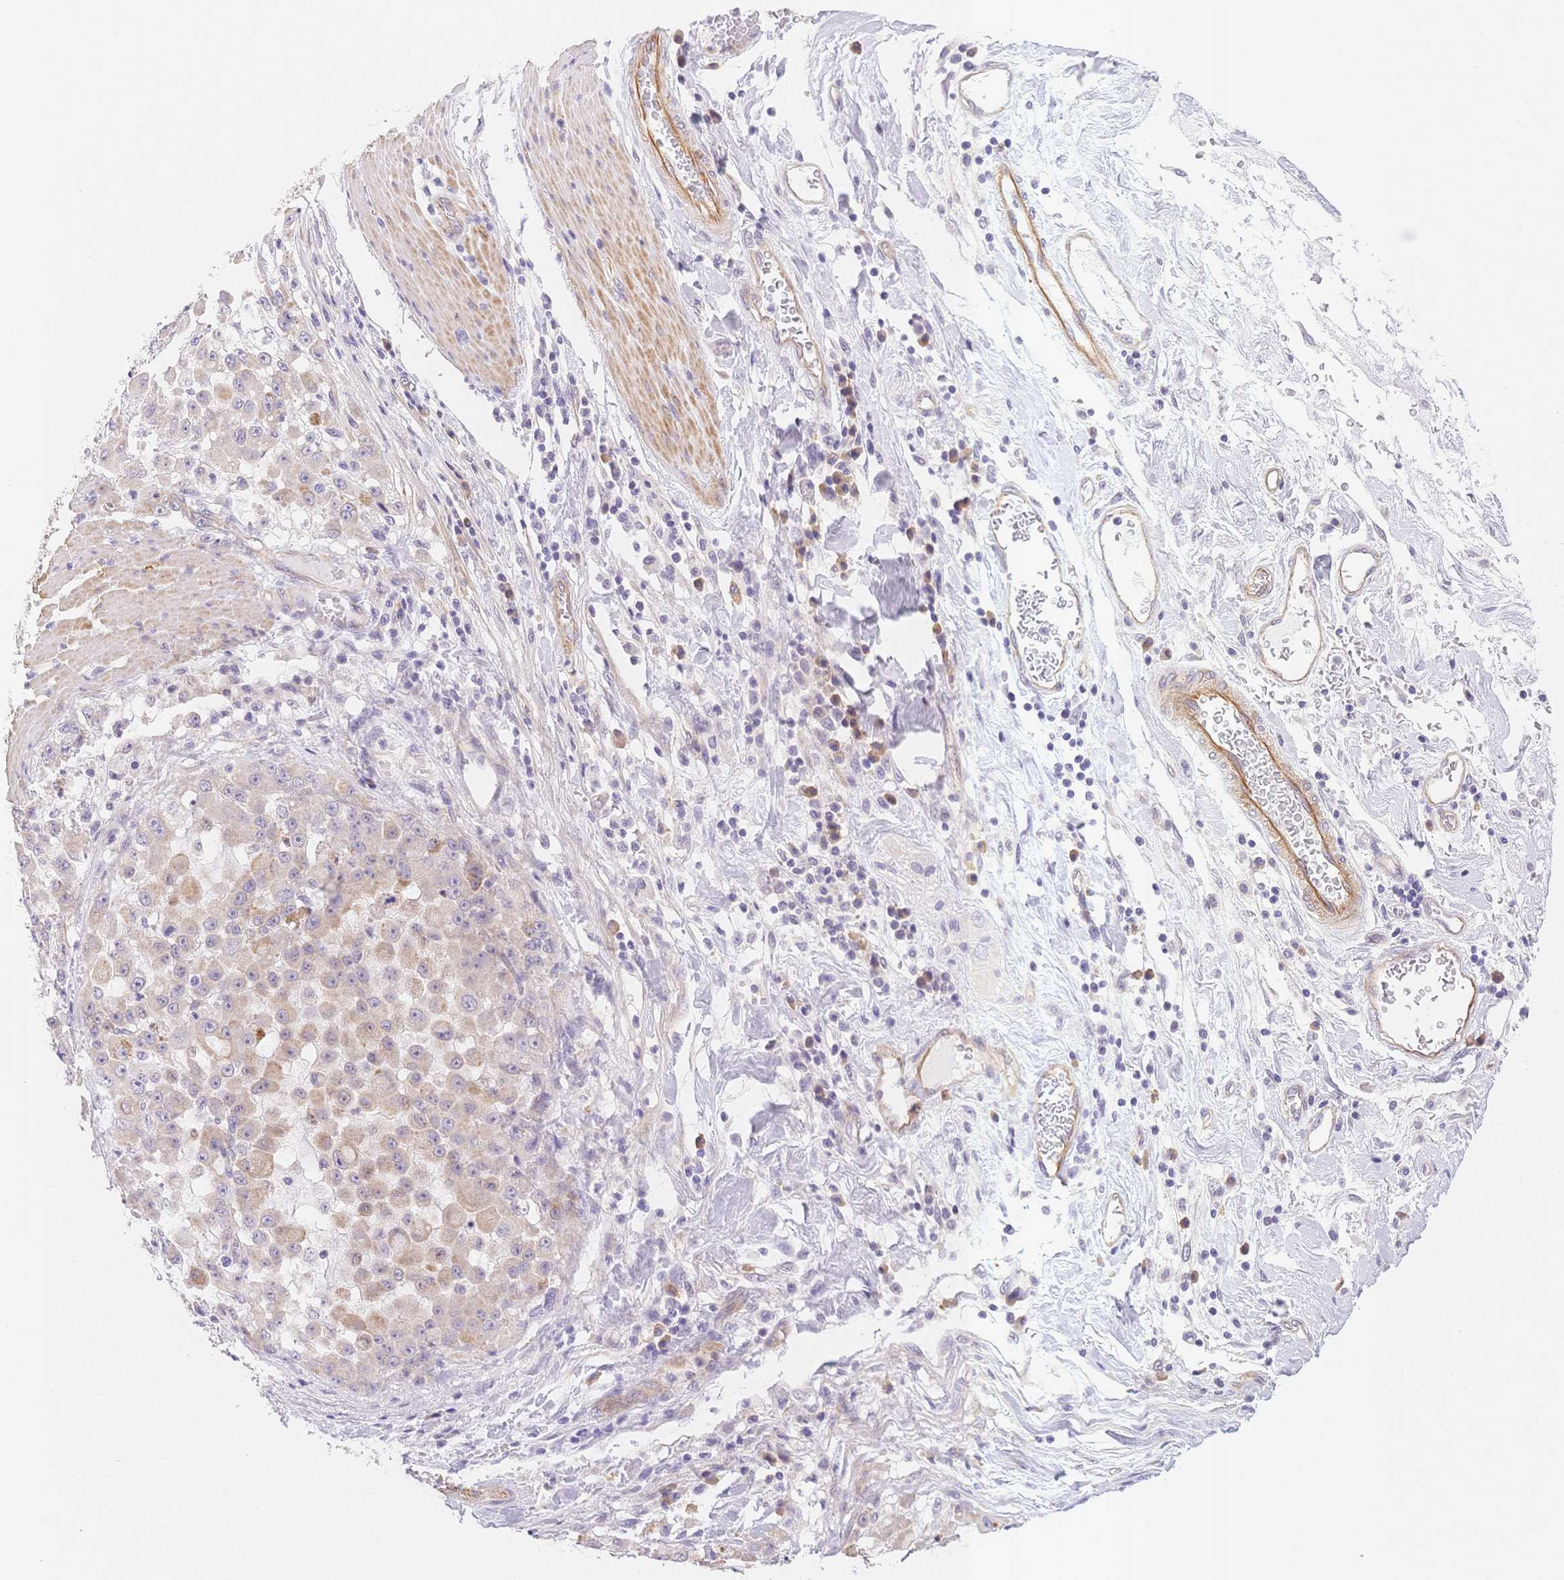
{"staining": {"intensity": "weak", "quantity": "<25%", "location": "cytoplasmic/membranous"}, "tissue": "stomach cancer", "cell_type": "Tumor cells", "image_type": "cancer", "snomed": [{"axis": "morphology", "description": "Adenocarcinoma, NOS"}, {"axis": "topography", "description": "Stomach"}], "caption": "High power microscopy image of an immunohistochemistry (IHC) histopathology image of adenocarcinoma (stomach), revealing no significant positivity in tumor cells.", "gene": "CSN1S1", "patient": {"sex": "female", "age": 76}}